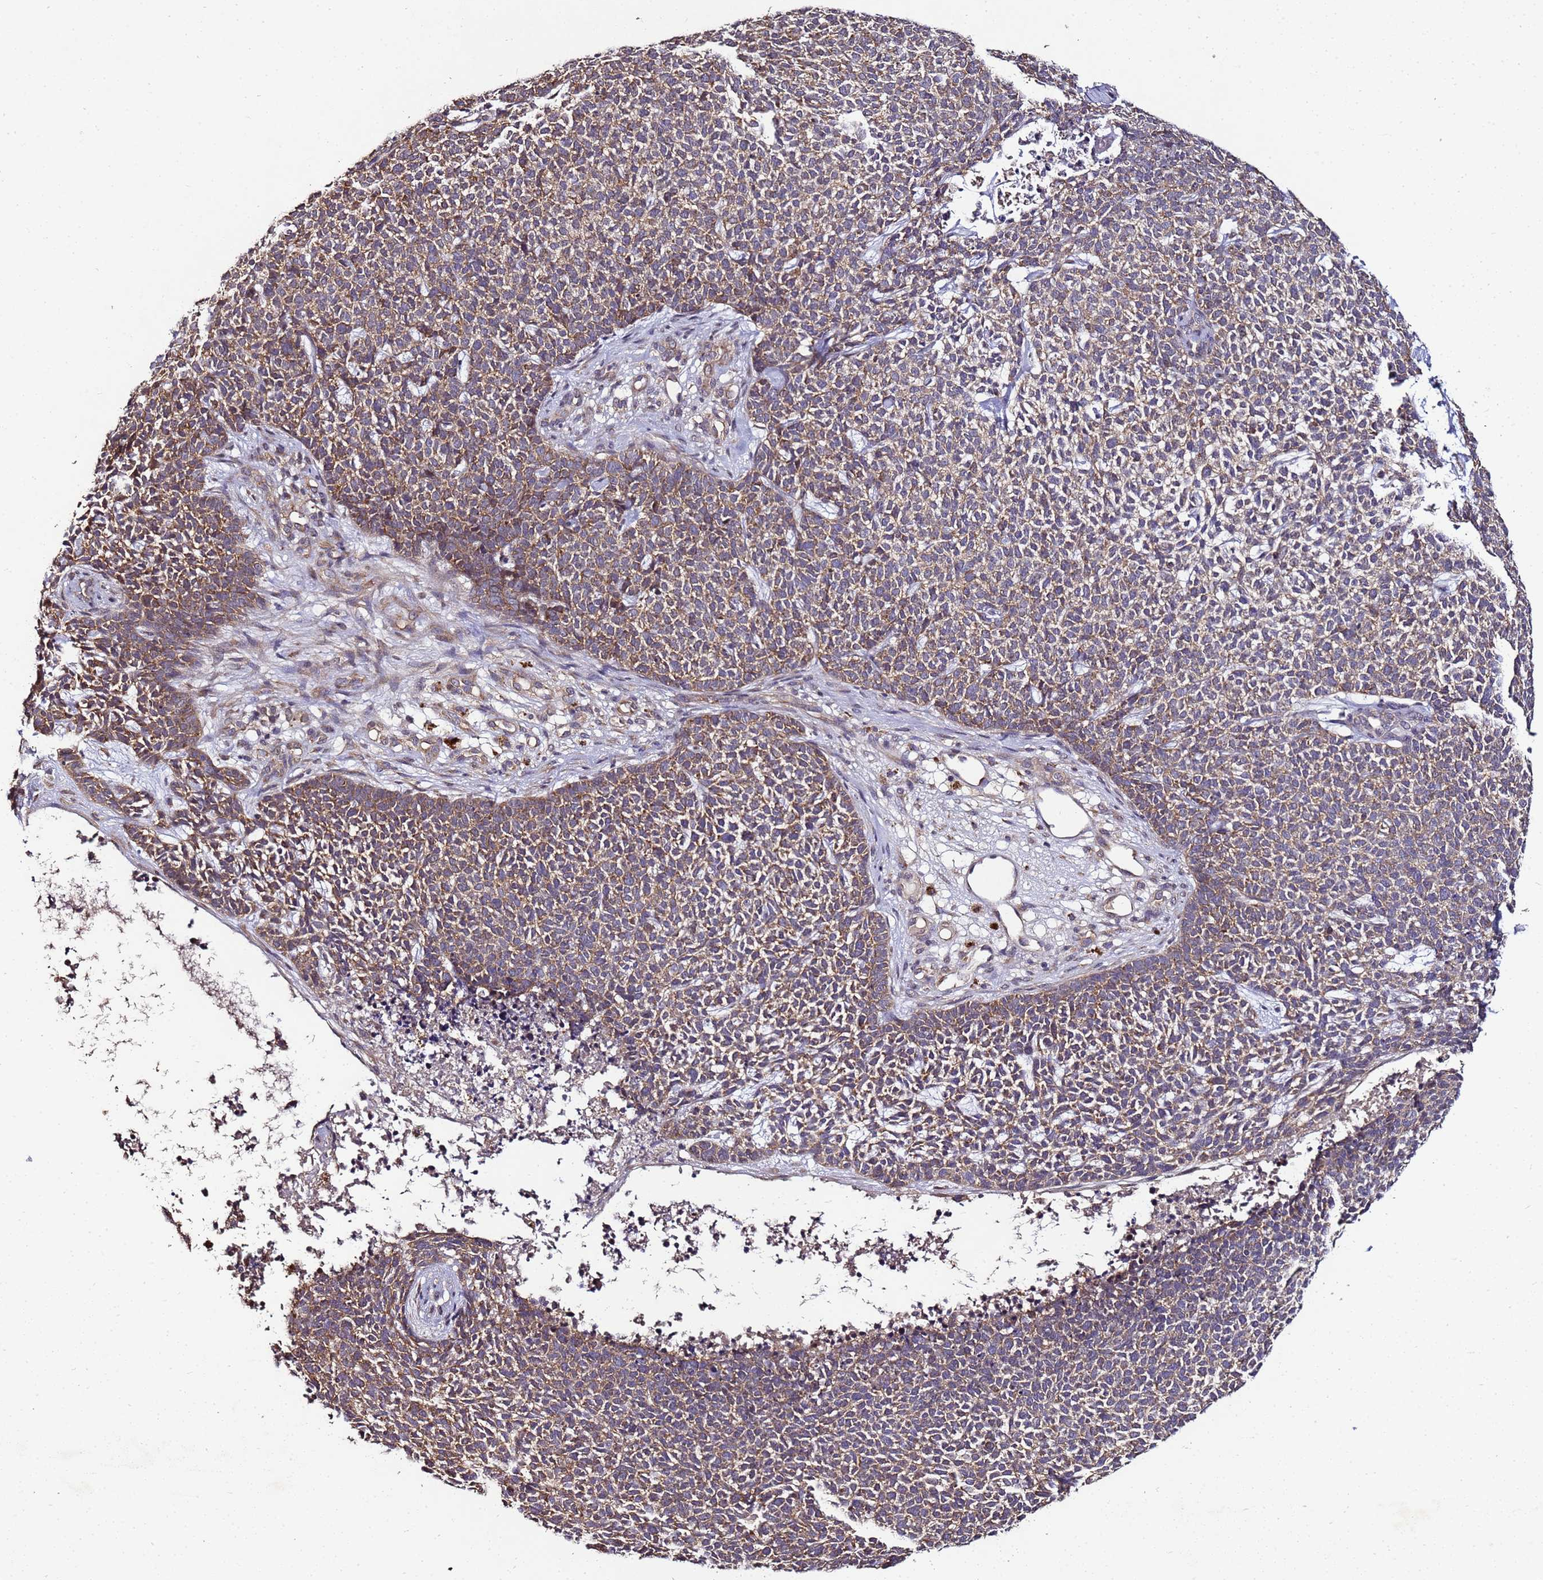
{"staining": {"intensity": "moderate", "quantity": ">75%", "location": "cytoplasmic/membranous"}, "tissue": "skin cancer", "cell_type": "Tumor cells", "image_type": "cancer", "snomed": [{"axis": "morphology", "description": "Basal cell carcinoma"}, {"axis": "topography", "description": "Skin"}], "caption": "Tumor cells demonstrate medium levels of moderate cytoplasmic/membranous positivity in about >75% of cells in skin basal cell carcinoma.", "gene": "ANKRD17", "patient": {"sex": "female", "age": 84}}